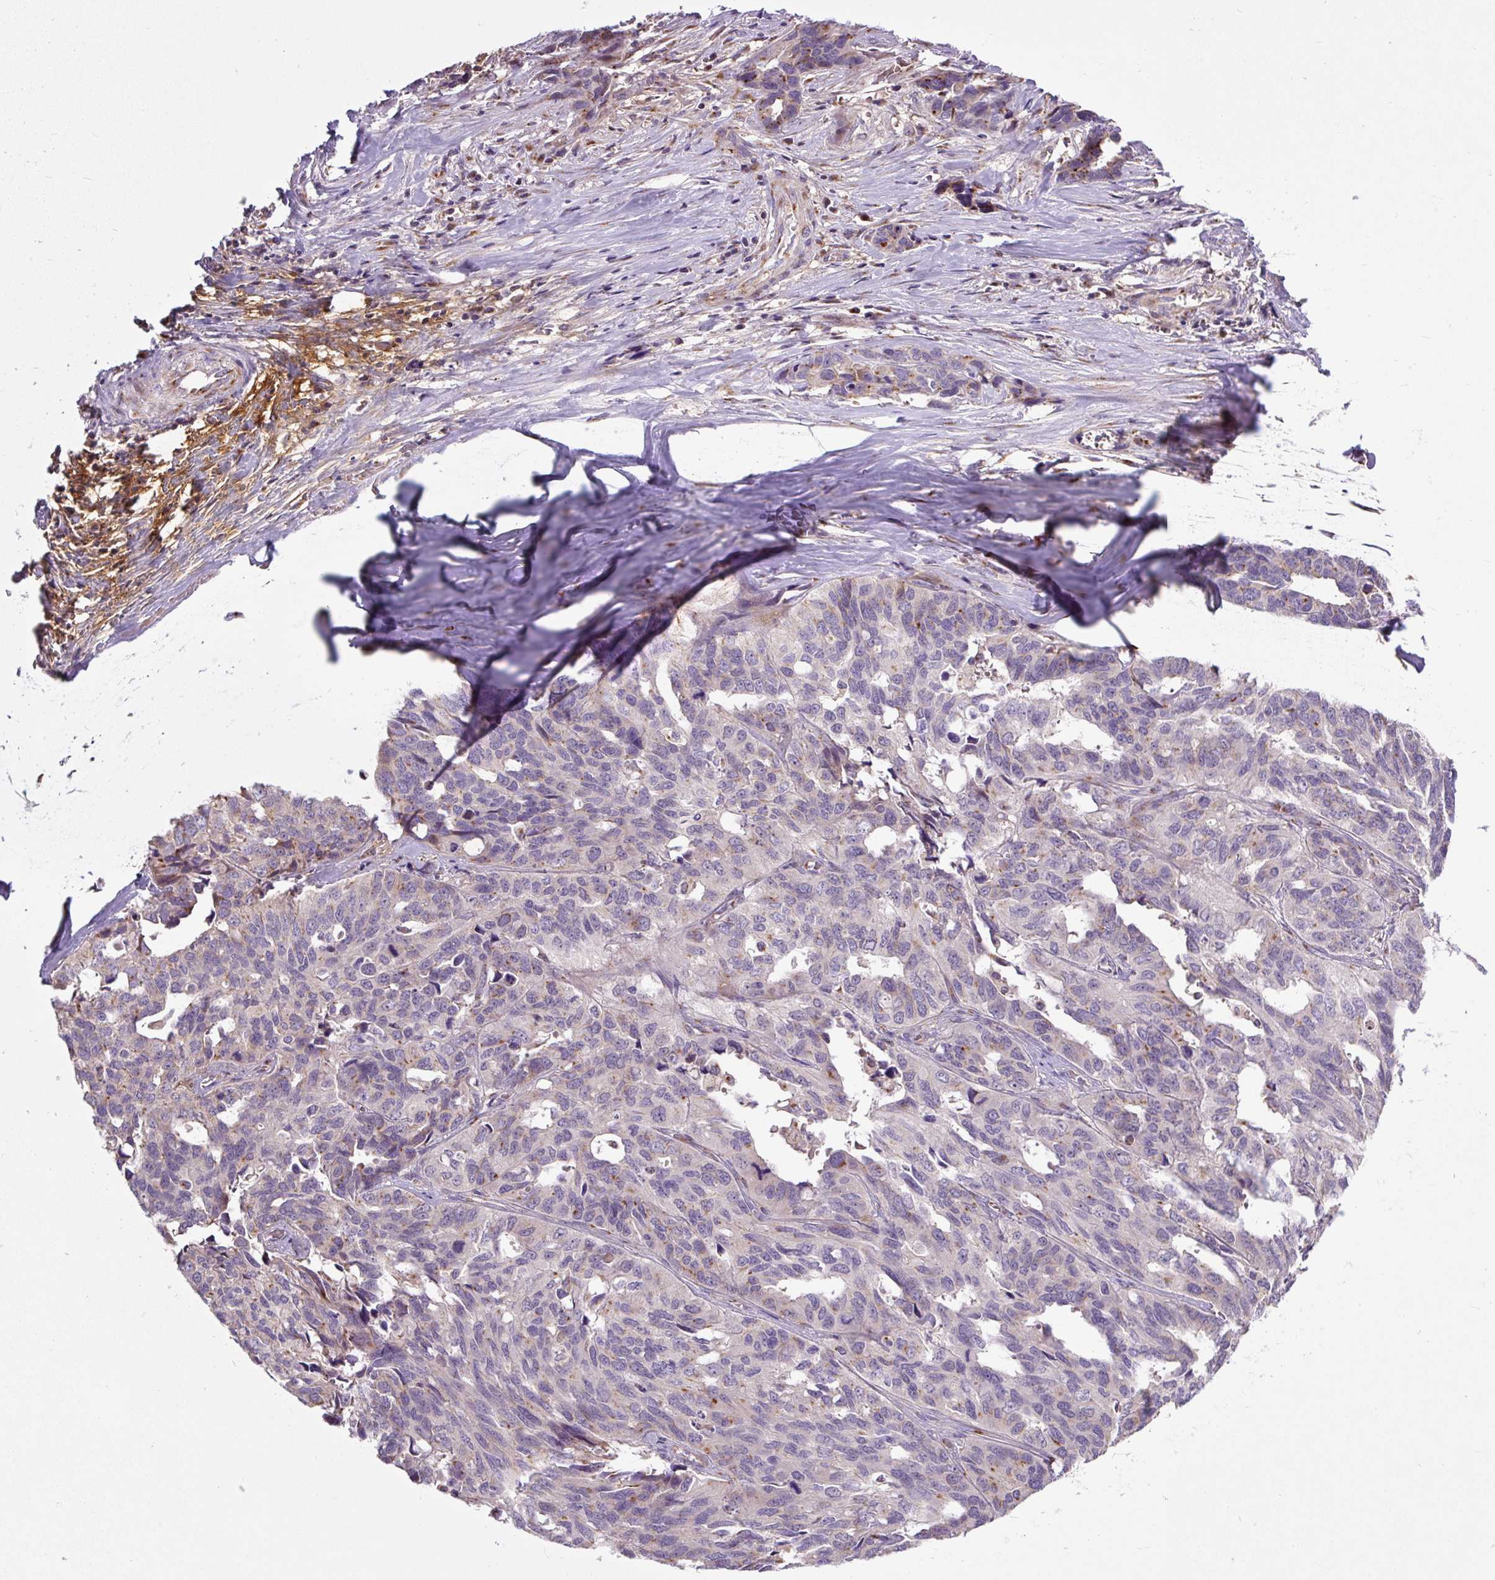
{"staining": {"intensity": "moderate", "quantity": "<25%", "location": "cytoplasmic/membranous"}, "tissue": "ovarian cancer", "cell_type": "Tumor cells", "image_type": "cancer", "snomed": [{"axis": "morphology", "description": "Cystadenocarcinoma, serous, NOS"}, {"axis": "topography", "description": "Ovary"}], "caption": "There is low levels of moderate cytoplasmic/membranous staining in tumor cells of serous cystadenocarcinoma (ovarian), as demonstrated by immunohistochemical staining (brown color).", "gene": "MSMP", "patient": {"sex": "female", "age": 64}}